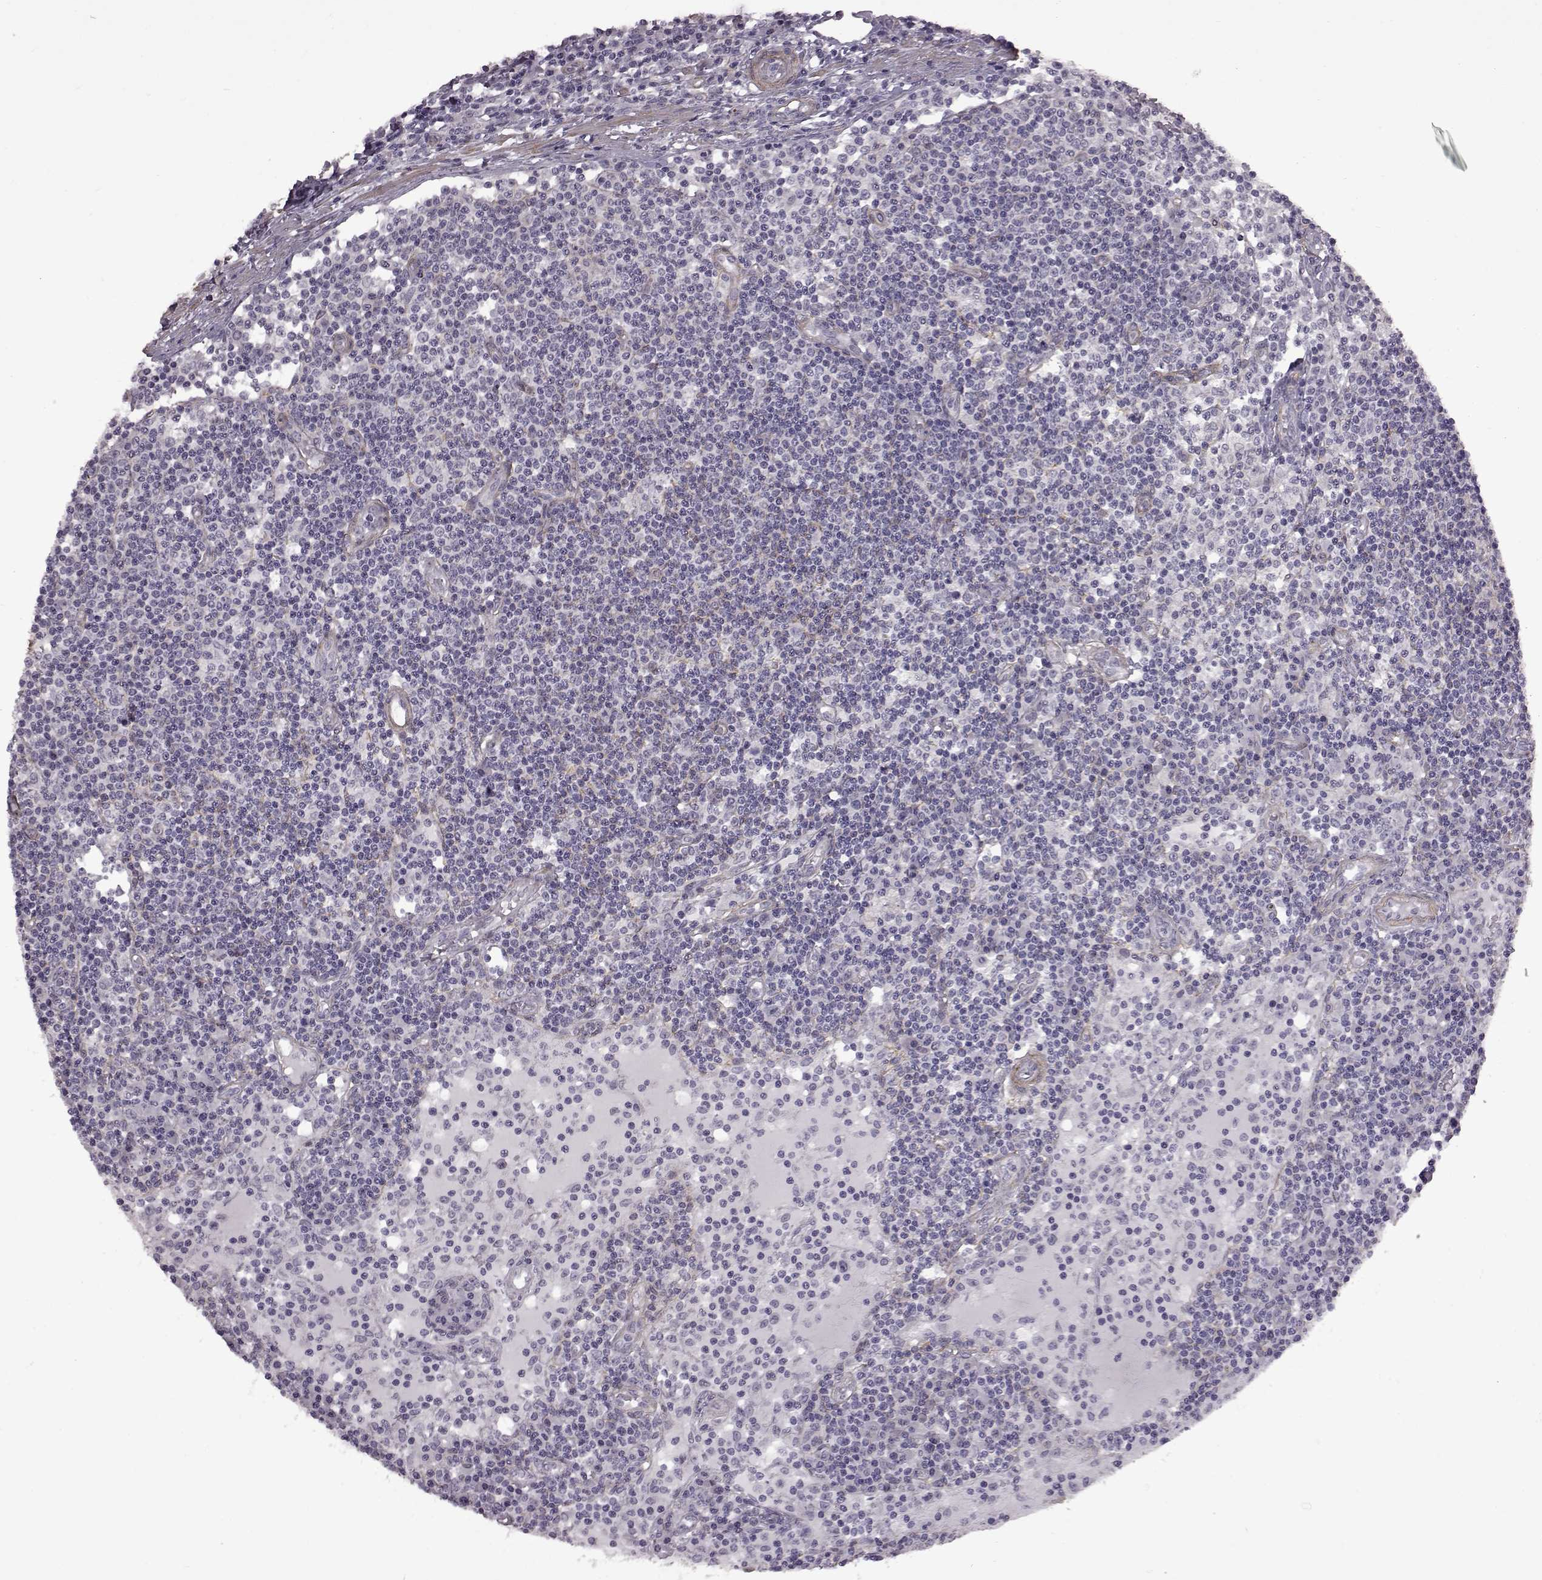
{"staining": {"intensity": "negative", "quantity": "none", "location": "none"}, "tissue": "lymph node", "cell_type": "Germinal center cells", "image_type": "normal", "snomed": [{"axis": "morphology", "description": "Normal tissue, NOS"}, {"axis": "topography", "description": "Lymph node"}], "caption": "Immunohistochemical staining of benign lymph node reveals no significant expression in germinal center cells.", "gene": "SYNPO2", "patient": {"sex": "female", "age": 72}}